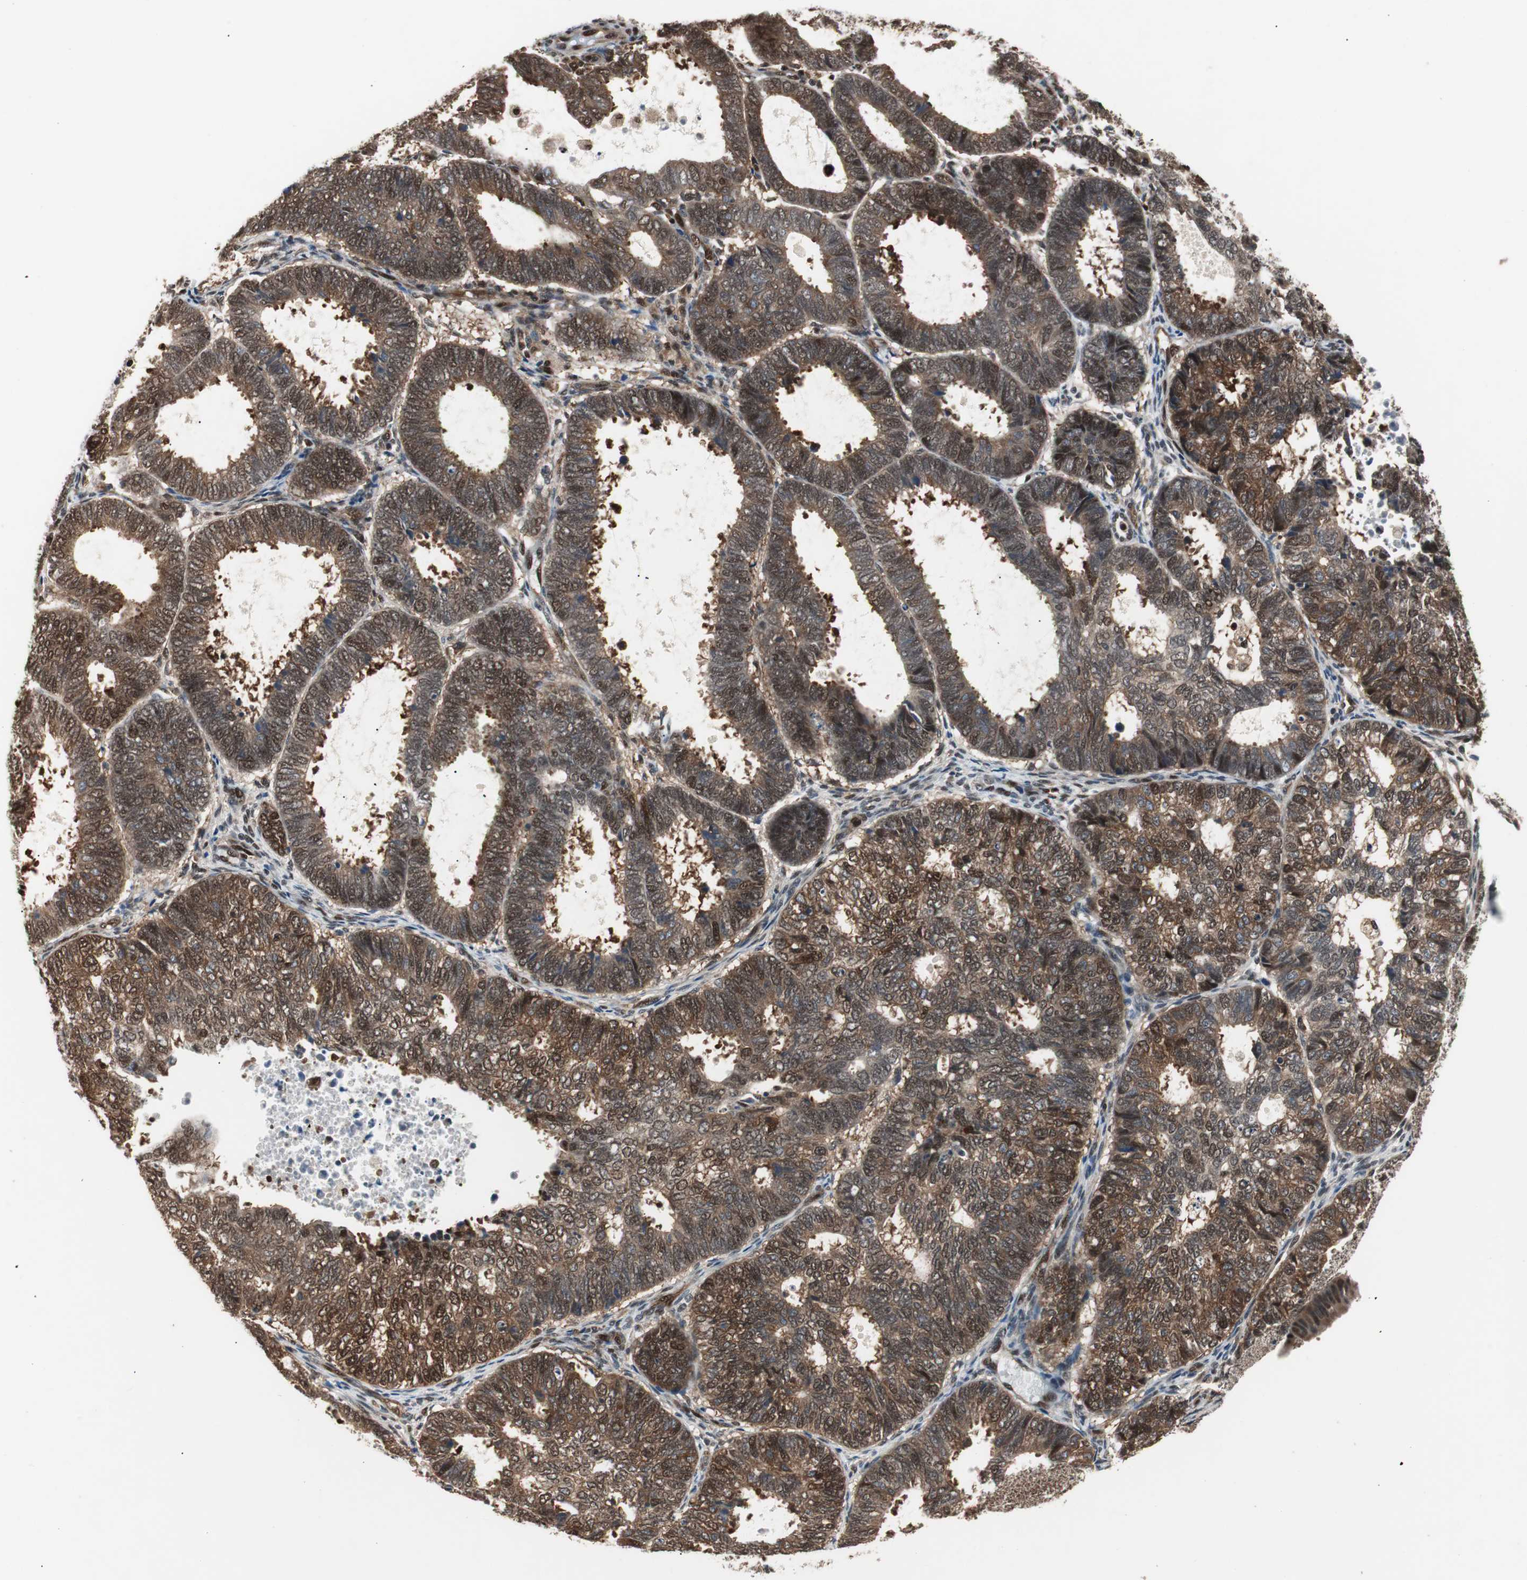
{"staining": {"intensity": "strong", "quantity": ">75%", "location": "cytoplasmic/membranous,nuclear"}, "tissue": "endometrial cancer", "cell_type": "Tumor cells", "image_type": "cancer", "snomed": [{"axis": "morphology", "description": "Adenocarcinoma, NOS"}, {"axis": "topography", "description": "Uterus"}], "caption": "Immunohistochemical staining of endometrial cancer exhibits high levels of strong cytoplasmic/membranous and nuclear protein expression in approximately >75% of tumor cells. (Brightfield microscopy of DAB IHC at high magnification).", "gene": "ACLY", "patient": {"sex": "female", "age": 60}}